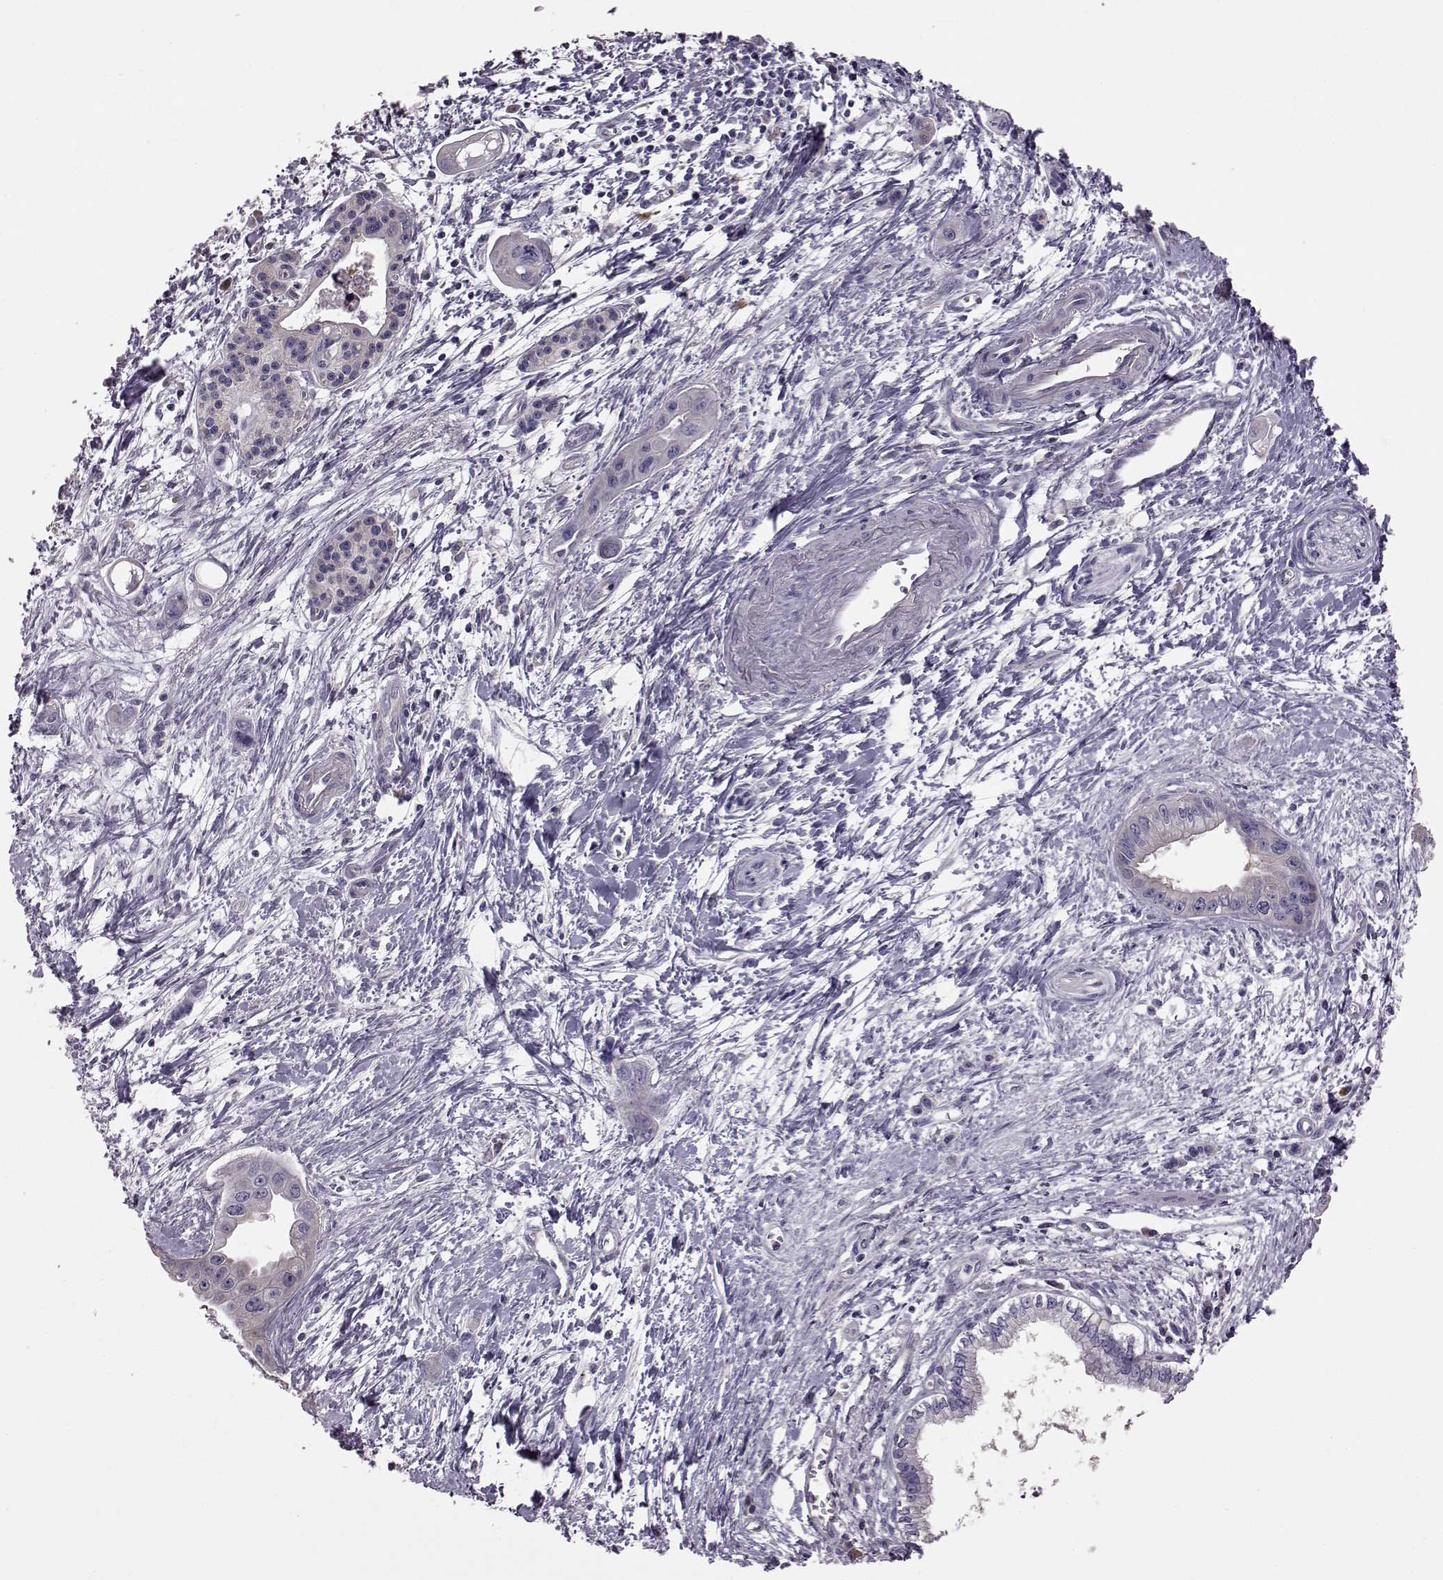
{"staining": {"intensity": "negative", "quantity": "none", "location": "none"}, "tissue": "pancreatic cancer", "cell_type": "Tumor cells", "image_type": "cancer", "snomed": [{"axis": "morphology", "description": "Adenocarcinoma, NOS"}, {"axis": "topography", "description": "Pancreas"}], "caption": "A high-resolution photomicrograph shows IHC staining of pancreatic cancer, which demonstrates no significant staining in tumor cells. Nuclei are stained in blue.", "gene": "ADGRG2", "patient": {"sex": "male", "age": 60}}